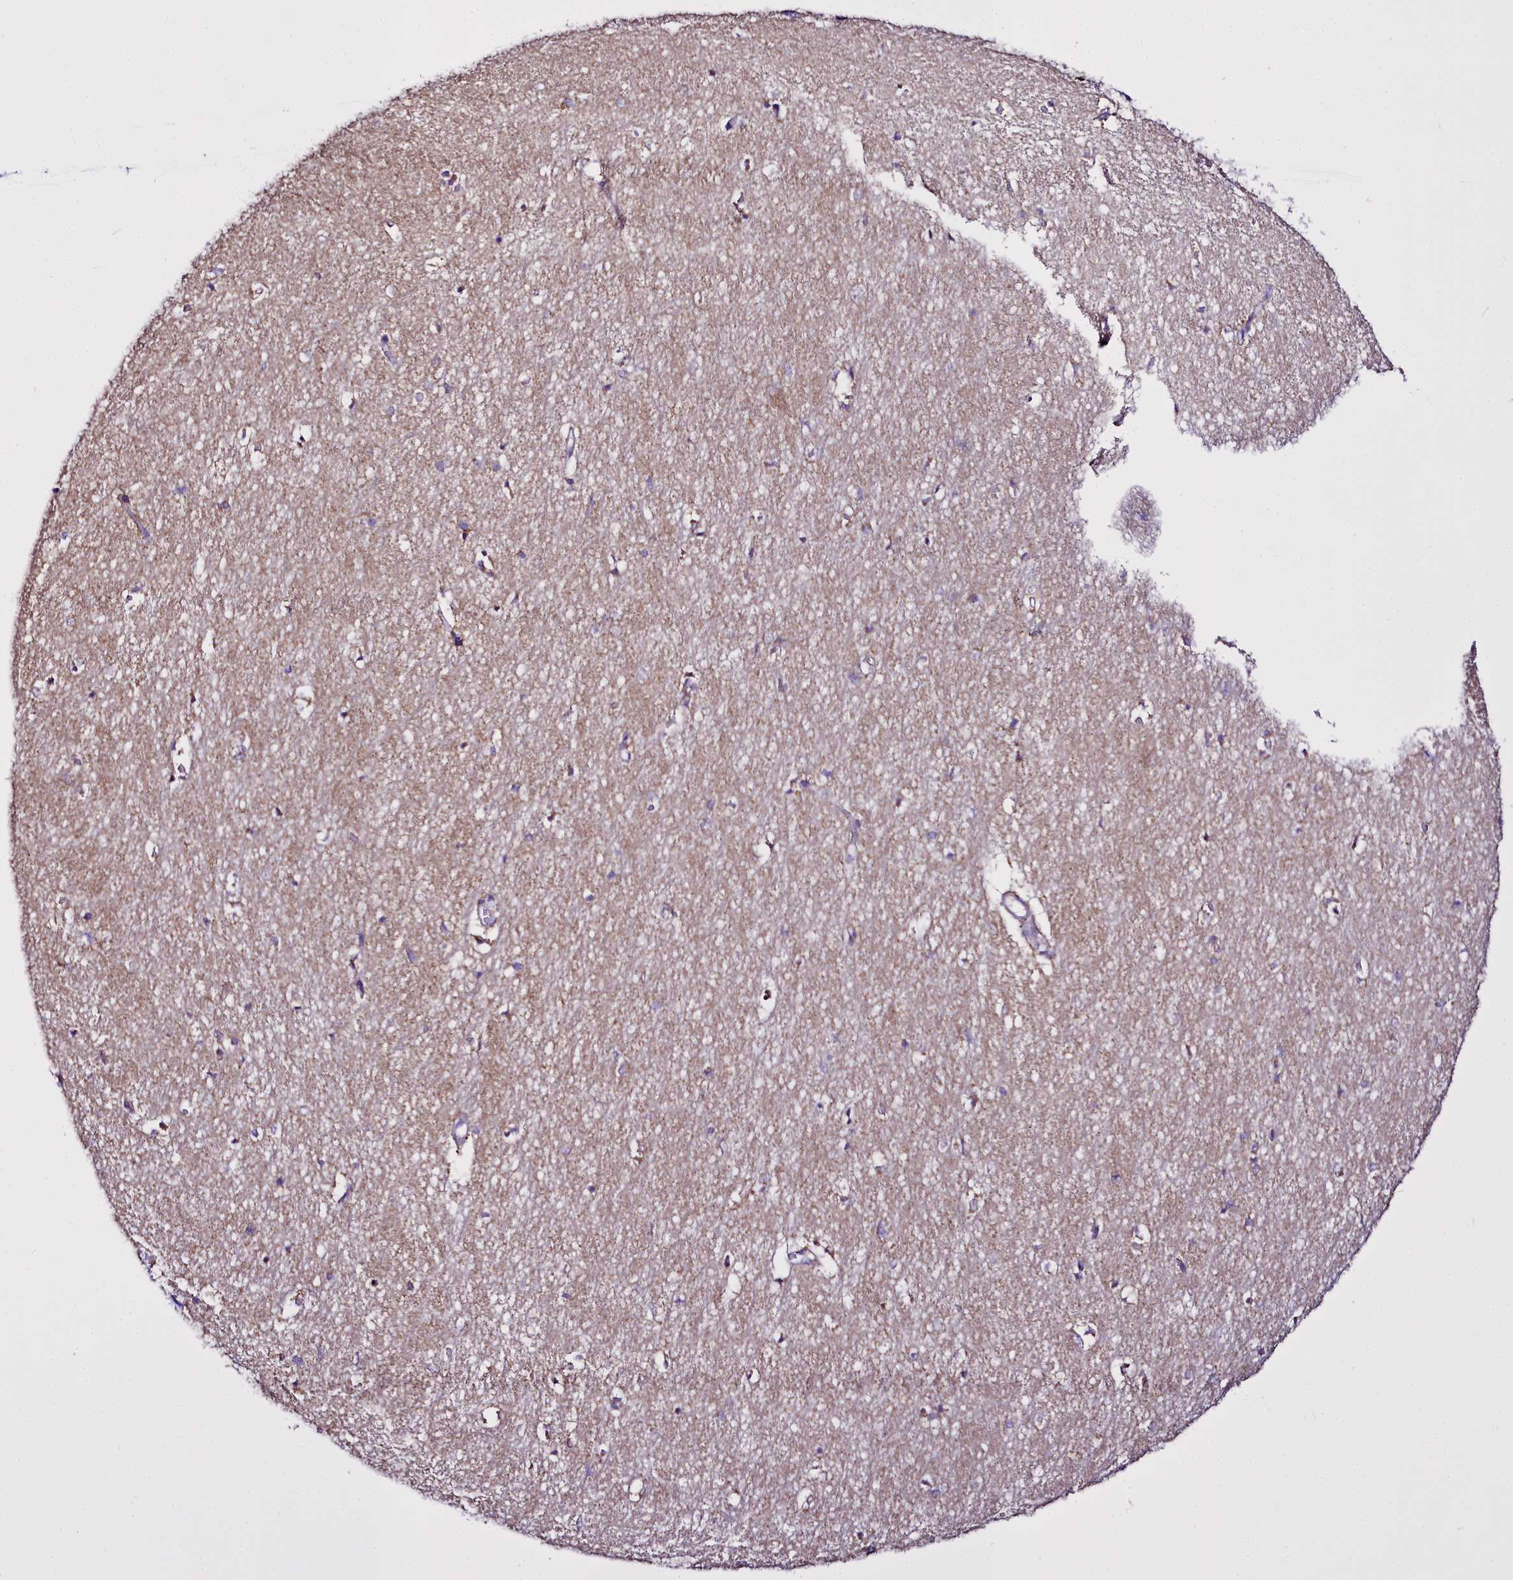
{"staining": {"intensity": "weak", "quantity": "<25%", "location": "cytoplasmic/membranous"}, "tissue": "hippocampus", "cell_type": "Glial cells", "image_type": "normal", "snomed": [{"axis": "morphology", "description": "Normal tissue, NOS"}, {"axis": "topography", "description": "Hippocampus"}], "caption": "IHC image of unremarkable hippocampus stained for a protein (brown), which demonstrates no positivity in glial cells.", "gene": "WDFY3", "patient": {"sex": "female", "age": 64}}